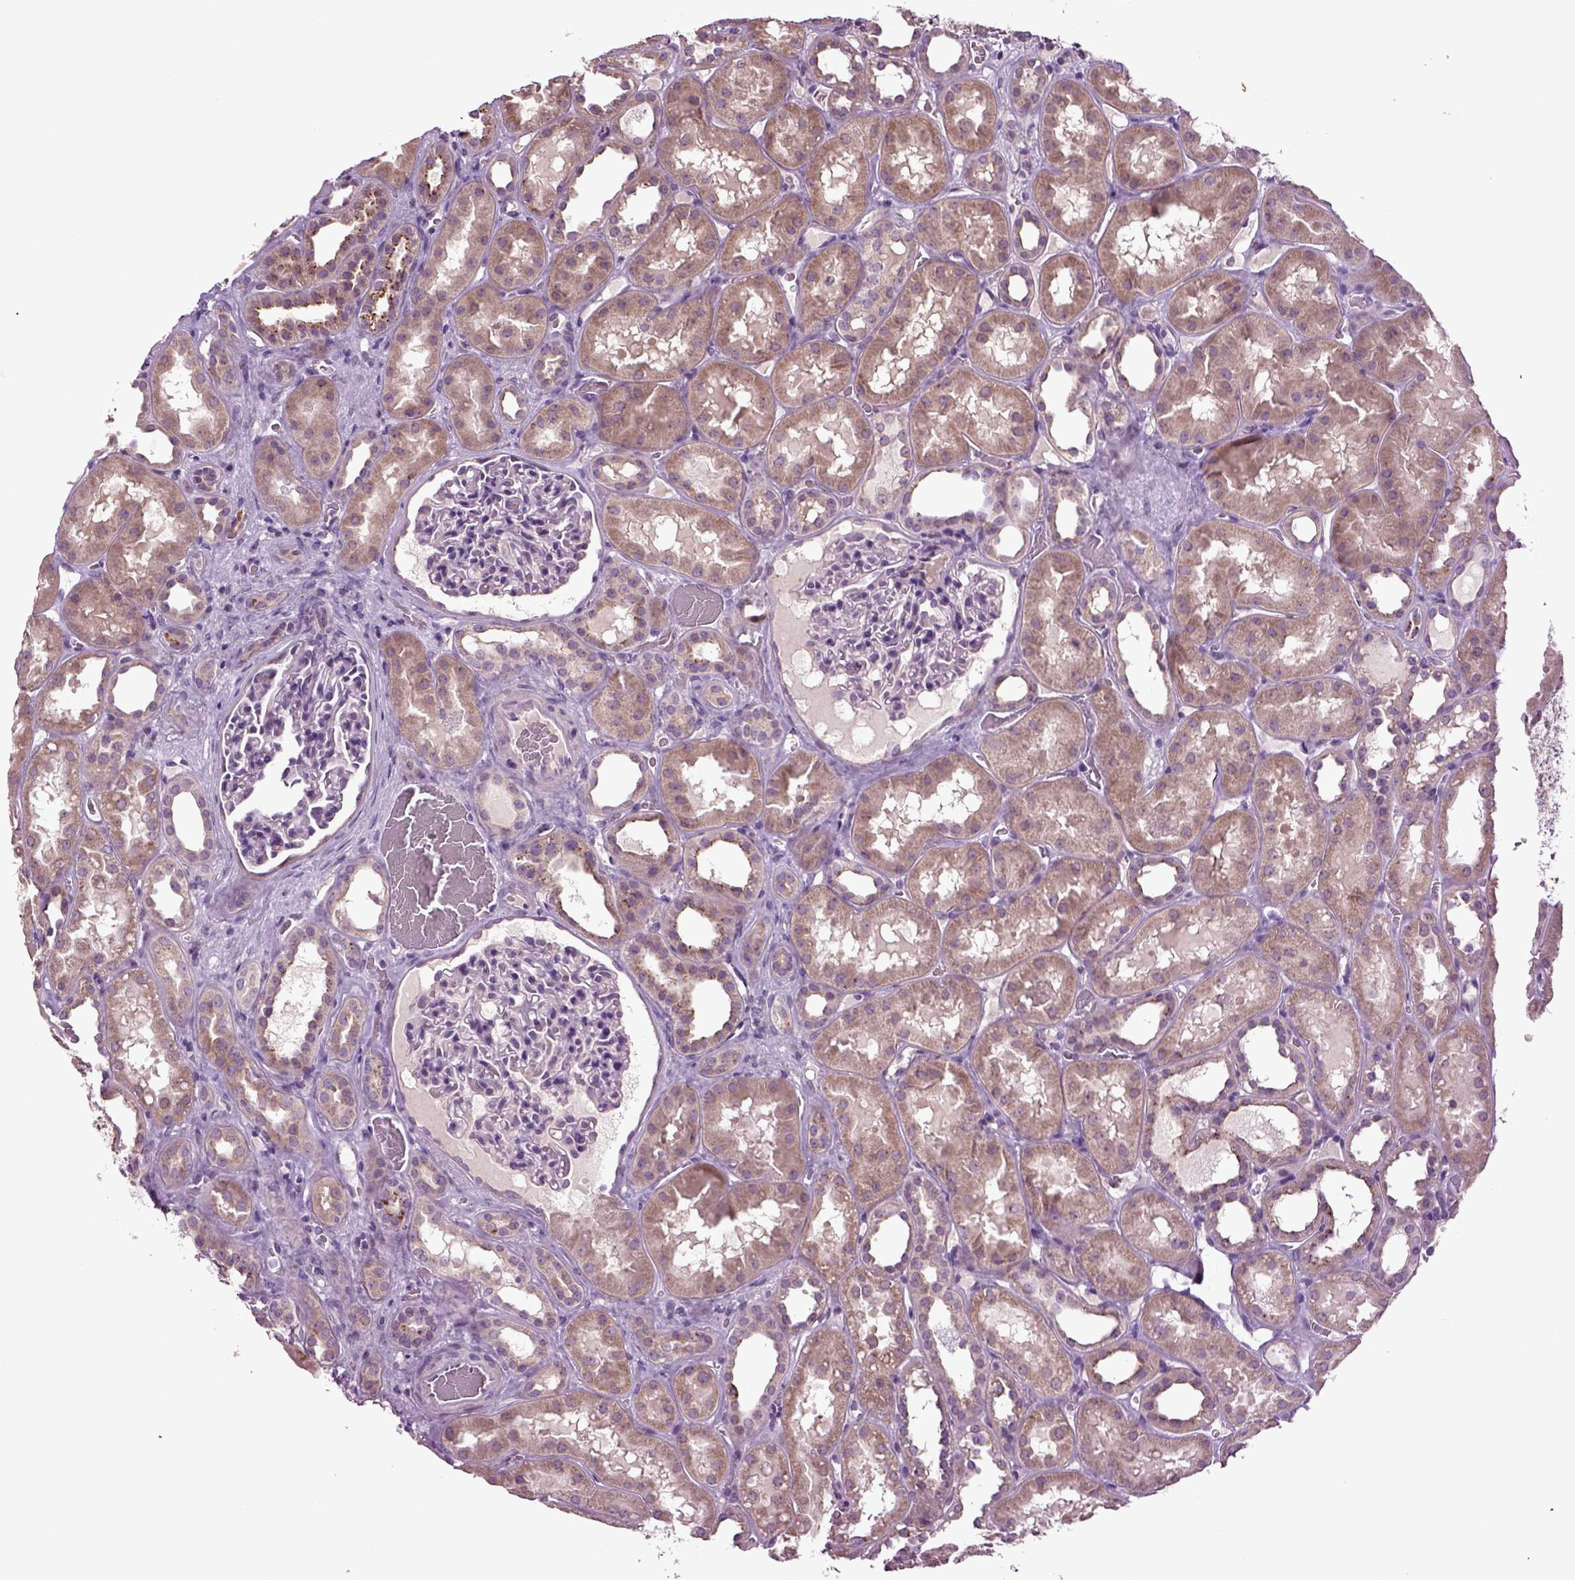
{"staining": {"intensity": "negative", "quantity": "none", "location": "none"}, "tissue": "kidney", "cell_type": "Cells in glomeruli", "image_type": "normal", "snomed": [{"axis": "morphology", "description": "Normal tissue, NOS"}, {"axis": "topography", "description": "Kidney"}], "caption": "IHC of normal human kidney displays no positivity in cells in glomeruli.", "gene": "SLC17A6", "patient": {"sex": "female", "age": 41}}